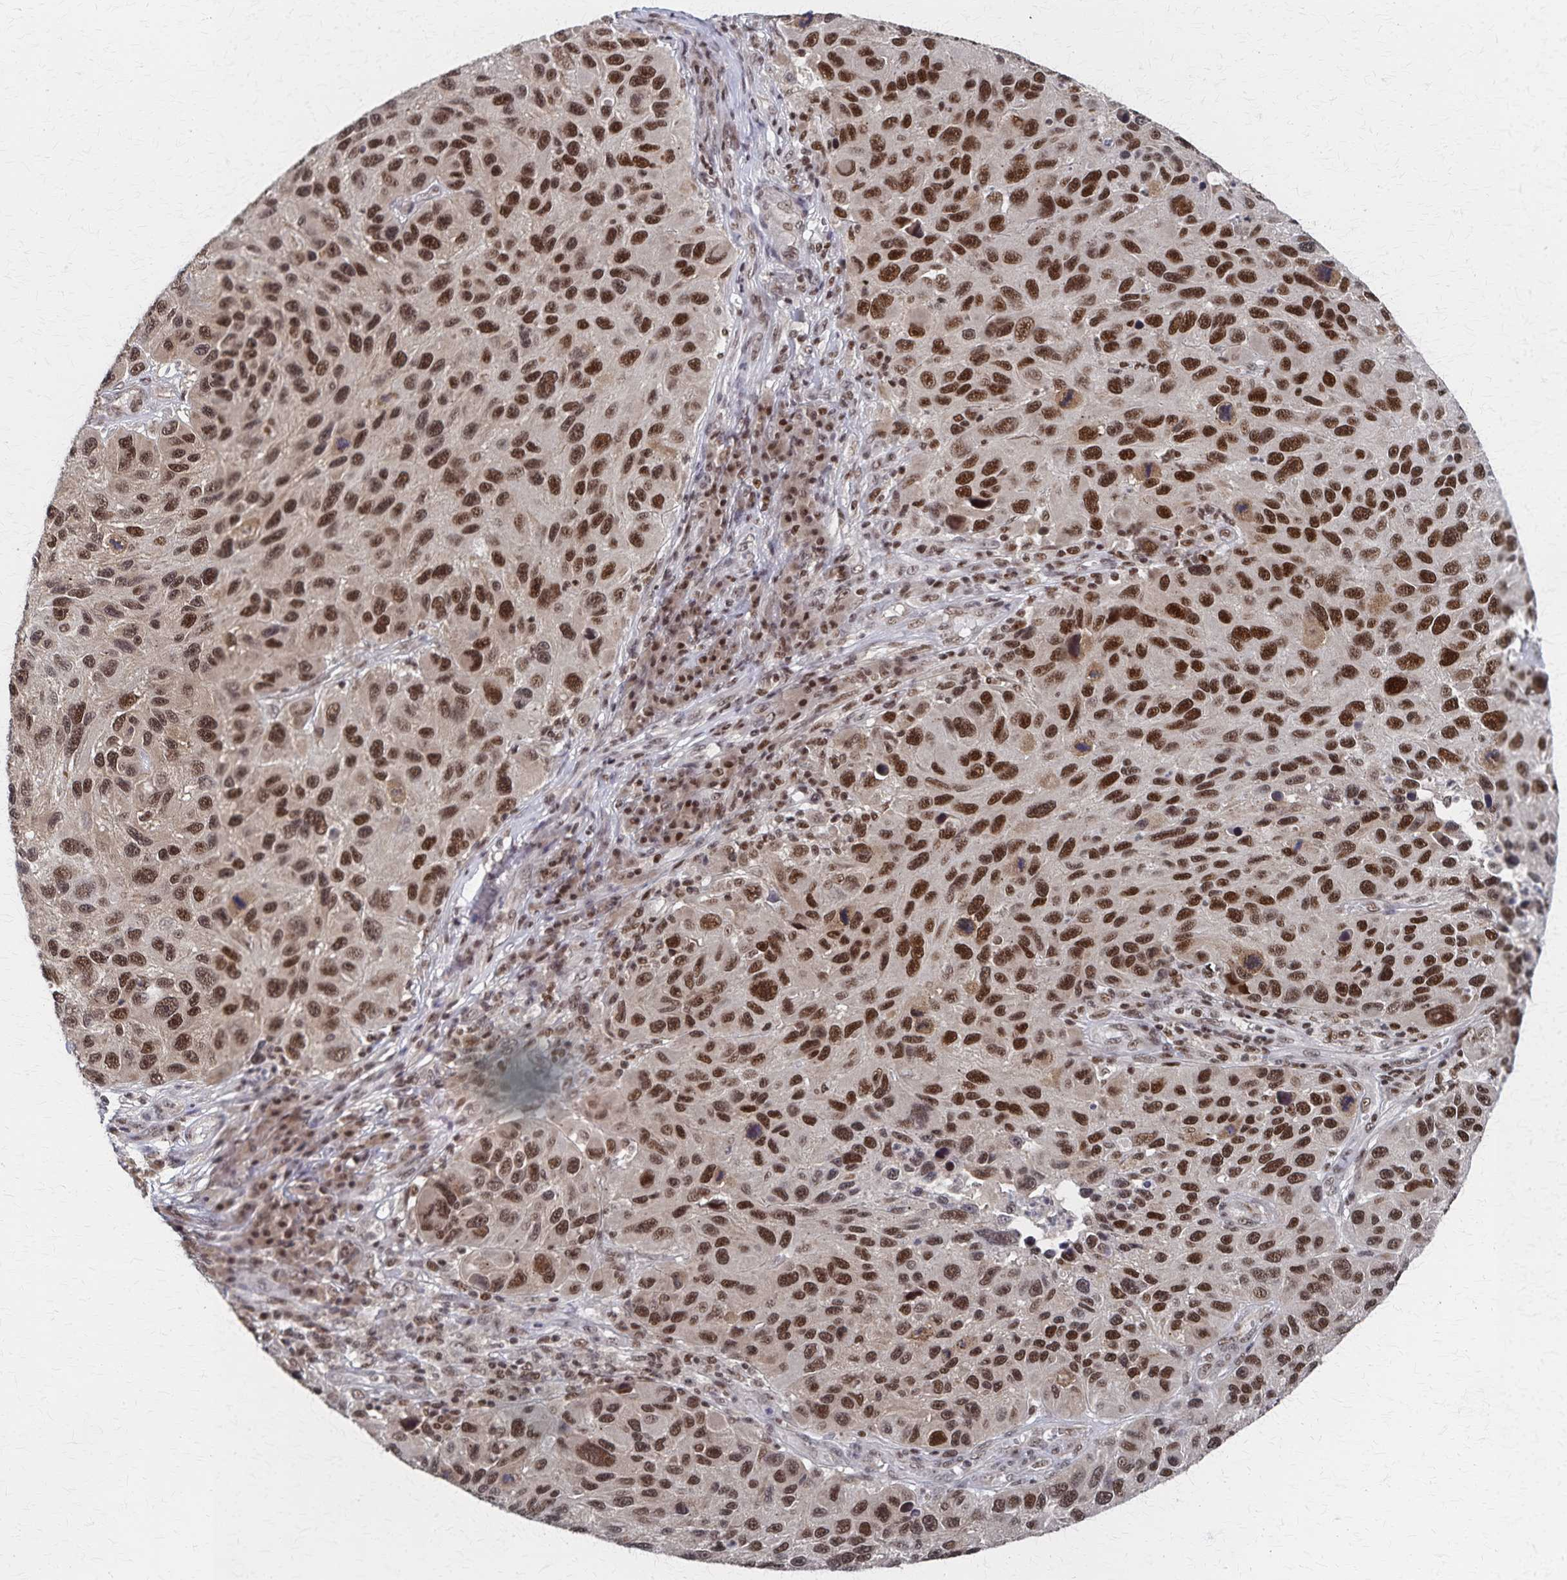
{"staining": {"intensity": "moderate", "quantity": ">75%", "location": "nuclear"}, "tissue": "melanoma", "cell_type": "Tumor cells", "image_type": "cancer", "snomed": [{"axis": "morphology", "description": "Malignant melanoma, NOS"}, {"axis": "topography", "description": "Skin"}], "caption": "An IHC photomicrograph of tumor tissue is shown. Protein staining in brown labels moderate nuclear positivity in melanoma within tumor cells.", "gene": "GTF2B", "patient": {"sex": "male", "age": 53}}